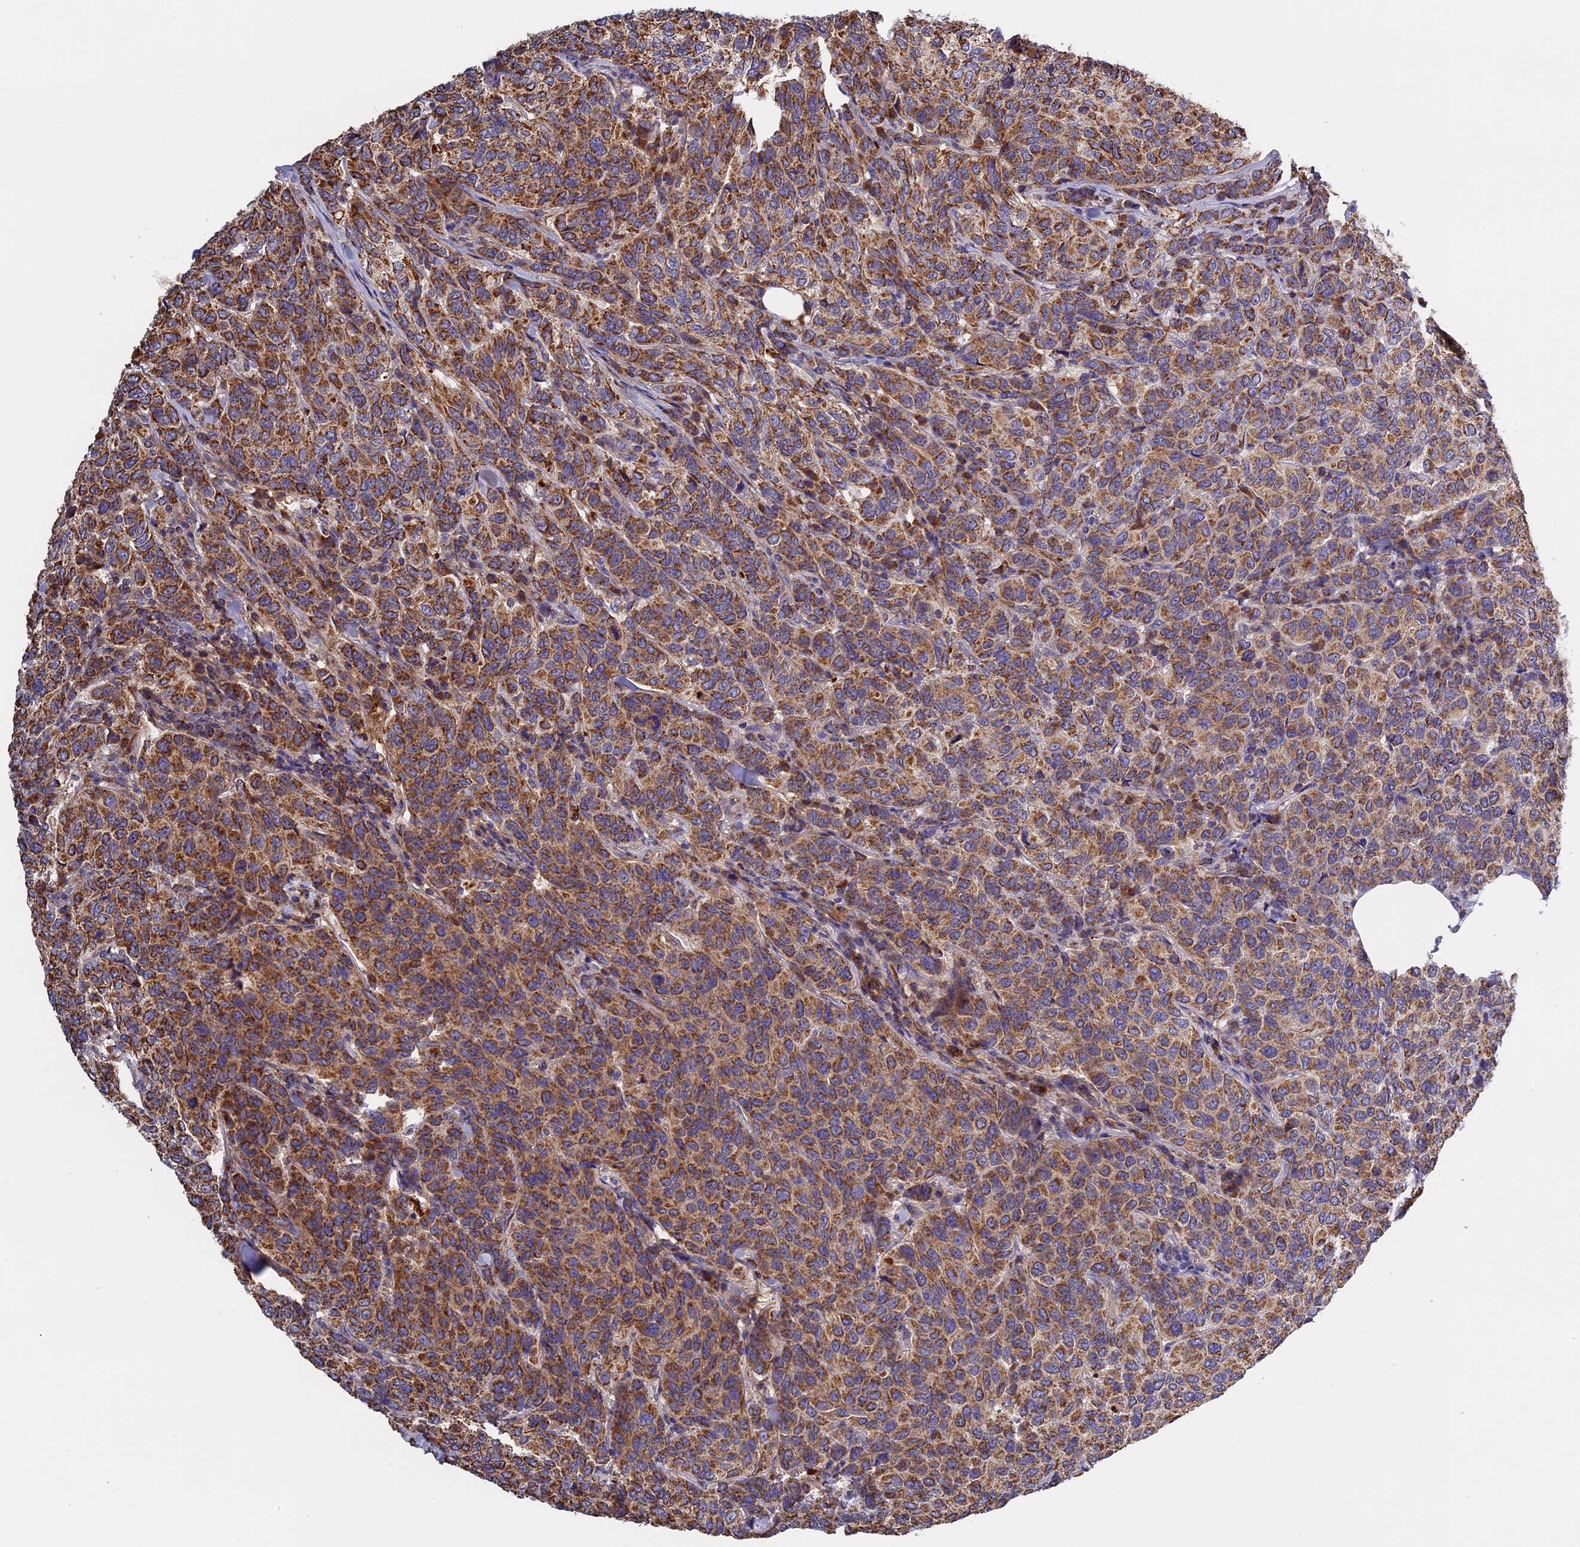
{"staining": {"intensity": "strong", "quantity": ">75%", "location": "cytoplasmic/membranous"}, "tissue": "breast cancer", "cell_type": "Tumor cells", "image_type": "cancer", "snomed": [{"axis": "morphology", "description": "Duct carcinoma"}, {"axis": "topography", "description": "Breast"}], "caption": "Tumor cells show high levels of strong cytoplasmic/membranous staining in approximately >75% of cells in human breast infiltrating ductal carcinoma. The protein is stained brown, and the nuclei are stained in blue (DAB (3,3'-diaminobenzidine) IHC with brightfield microscopy, high magnification).", "gene": "OCEL1", "patient": {"sex": "female", "age": 55}}